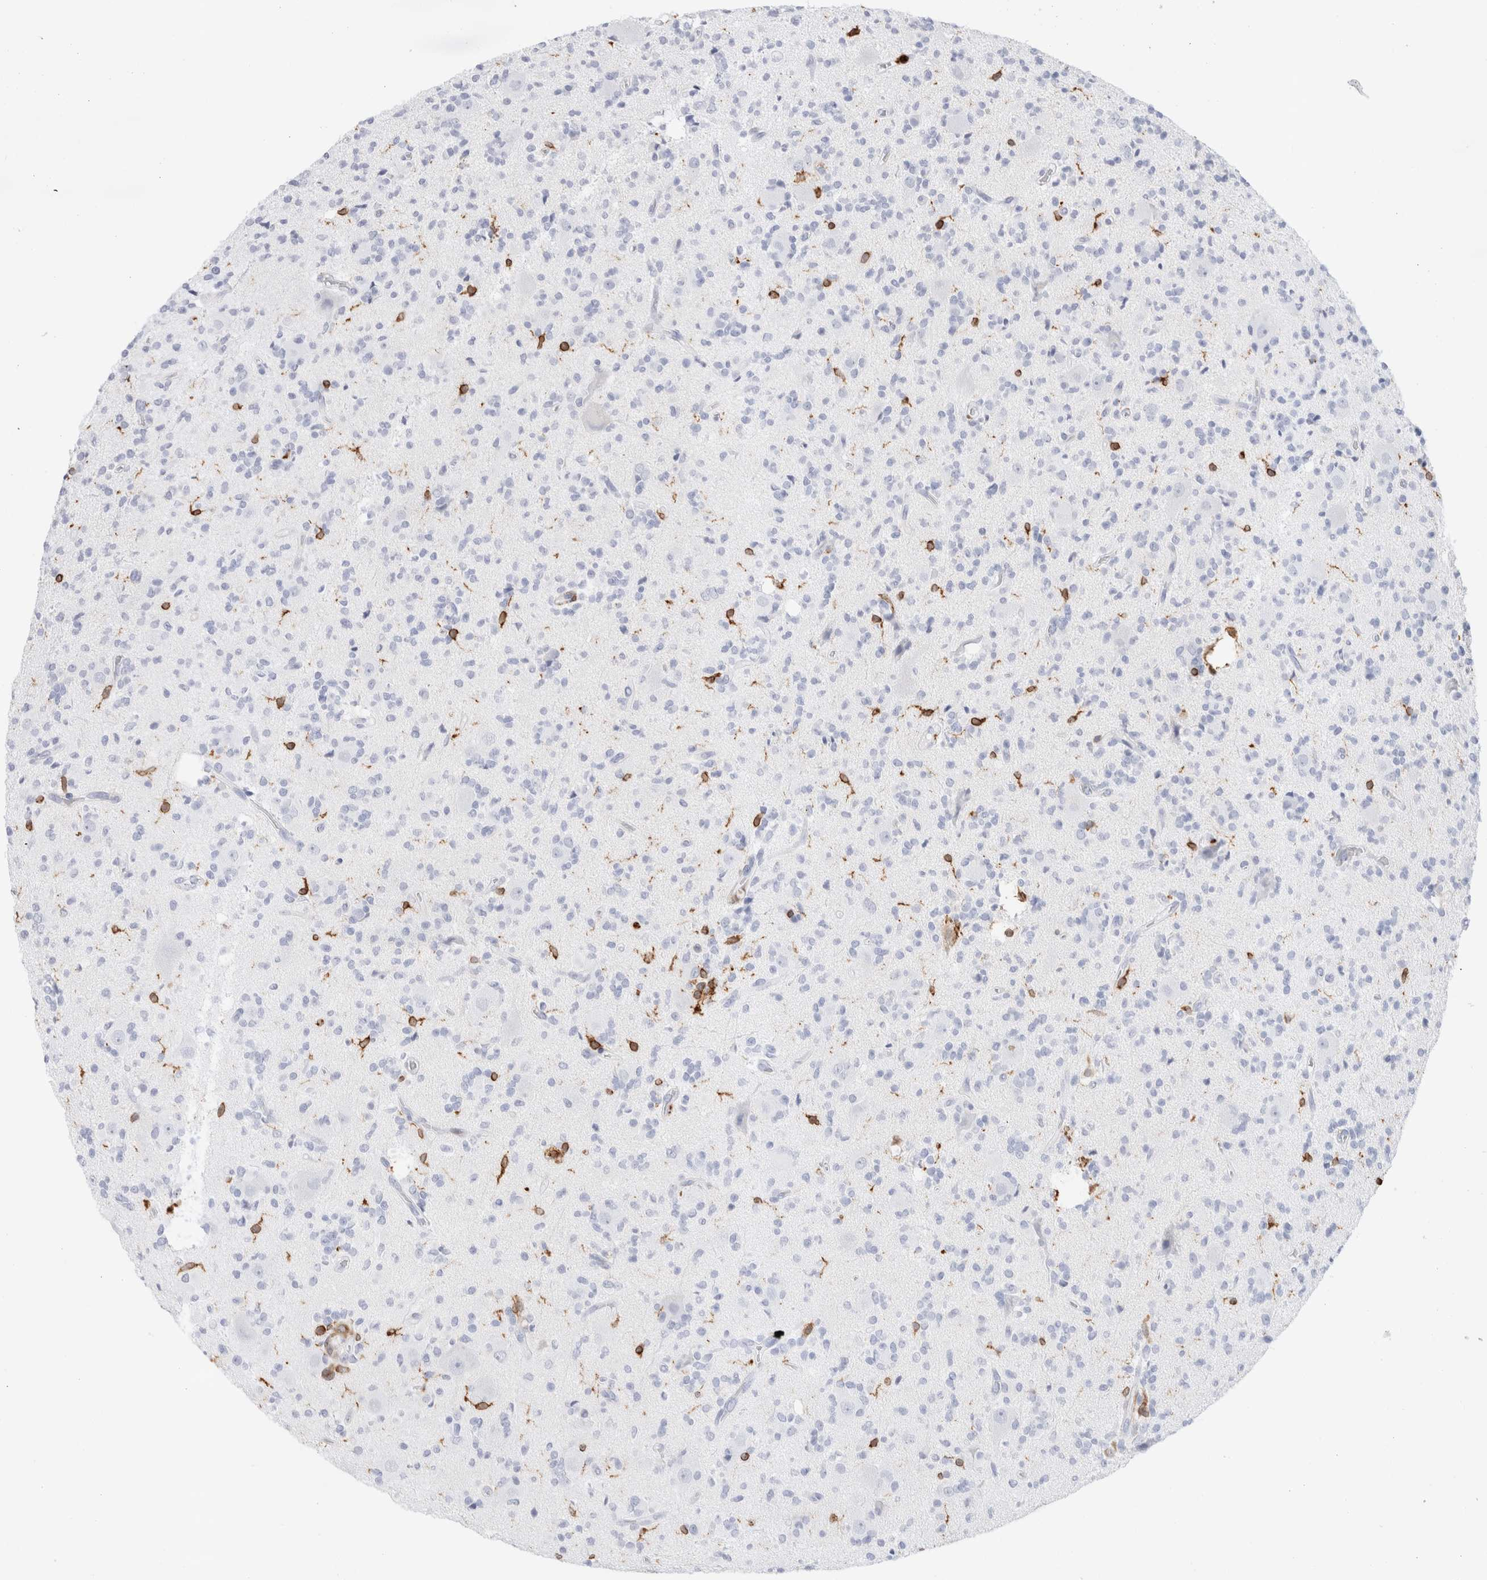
{"staining": {"intensity": "negative", "quantity": "none", "location": "none"}, "tissue": "glioma", "cell_type": "Tumor cells", "image_type": "cancer", "snomed": [{"axis": "morphology", "description": "Glioma, malignant, High grade"}, {"axis": "topography", "description": "Brain"}], "caption": "Tumor cells show no significant protein positivity in glioma.", "gene": "ALOX5AP", "patient": {"sex": "male", "age": 34}}